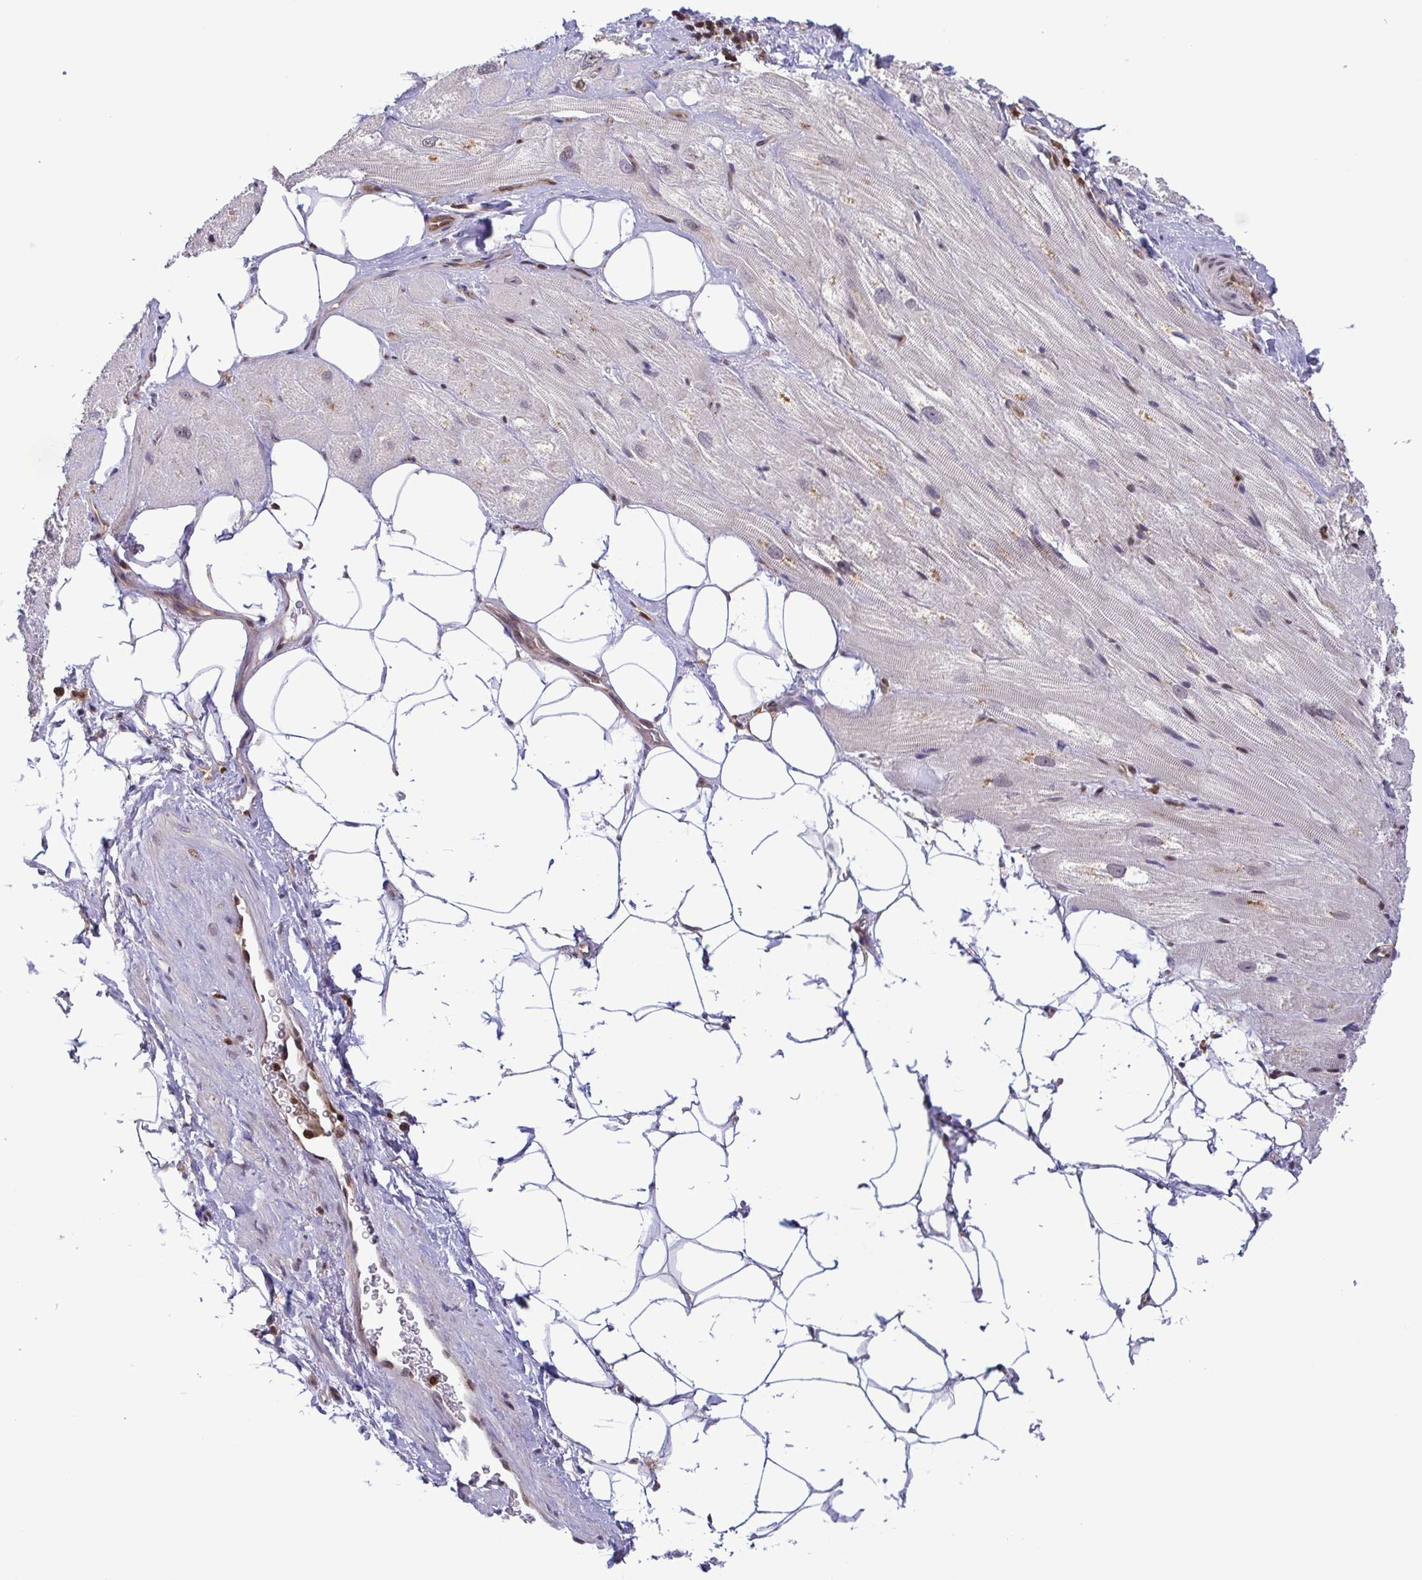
{"staining": {"intensity": "moderate", "quantity": "<25%", "location": "cytoplasmic/membranous"}, "tissue": "heart muscle", "cell_type": "Cardiomyocytes", "image_type": "normal", "snomed": [{"axis": "morphology", "description": "Normal tissue, NOS"}, {"axis": "topography", "description": "Heart"}], "caption": "Immunohistochemical staining of benign human heart muscle exhibits low levels of moderate cytoplasmic/membranous positivity in about <25% of cardiomyocytes. (DAB (3,3'-diaminobenzidine) = brown stain, brightfield microscopy at high magnification).", "gene": "CHMP1B", "patient": {"sex": "male", "age": 62}}